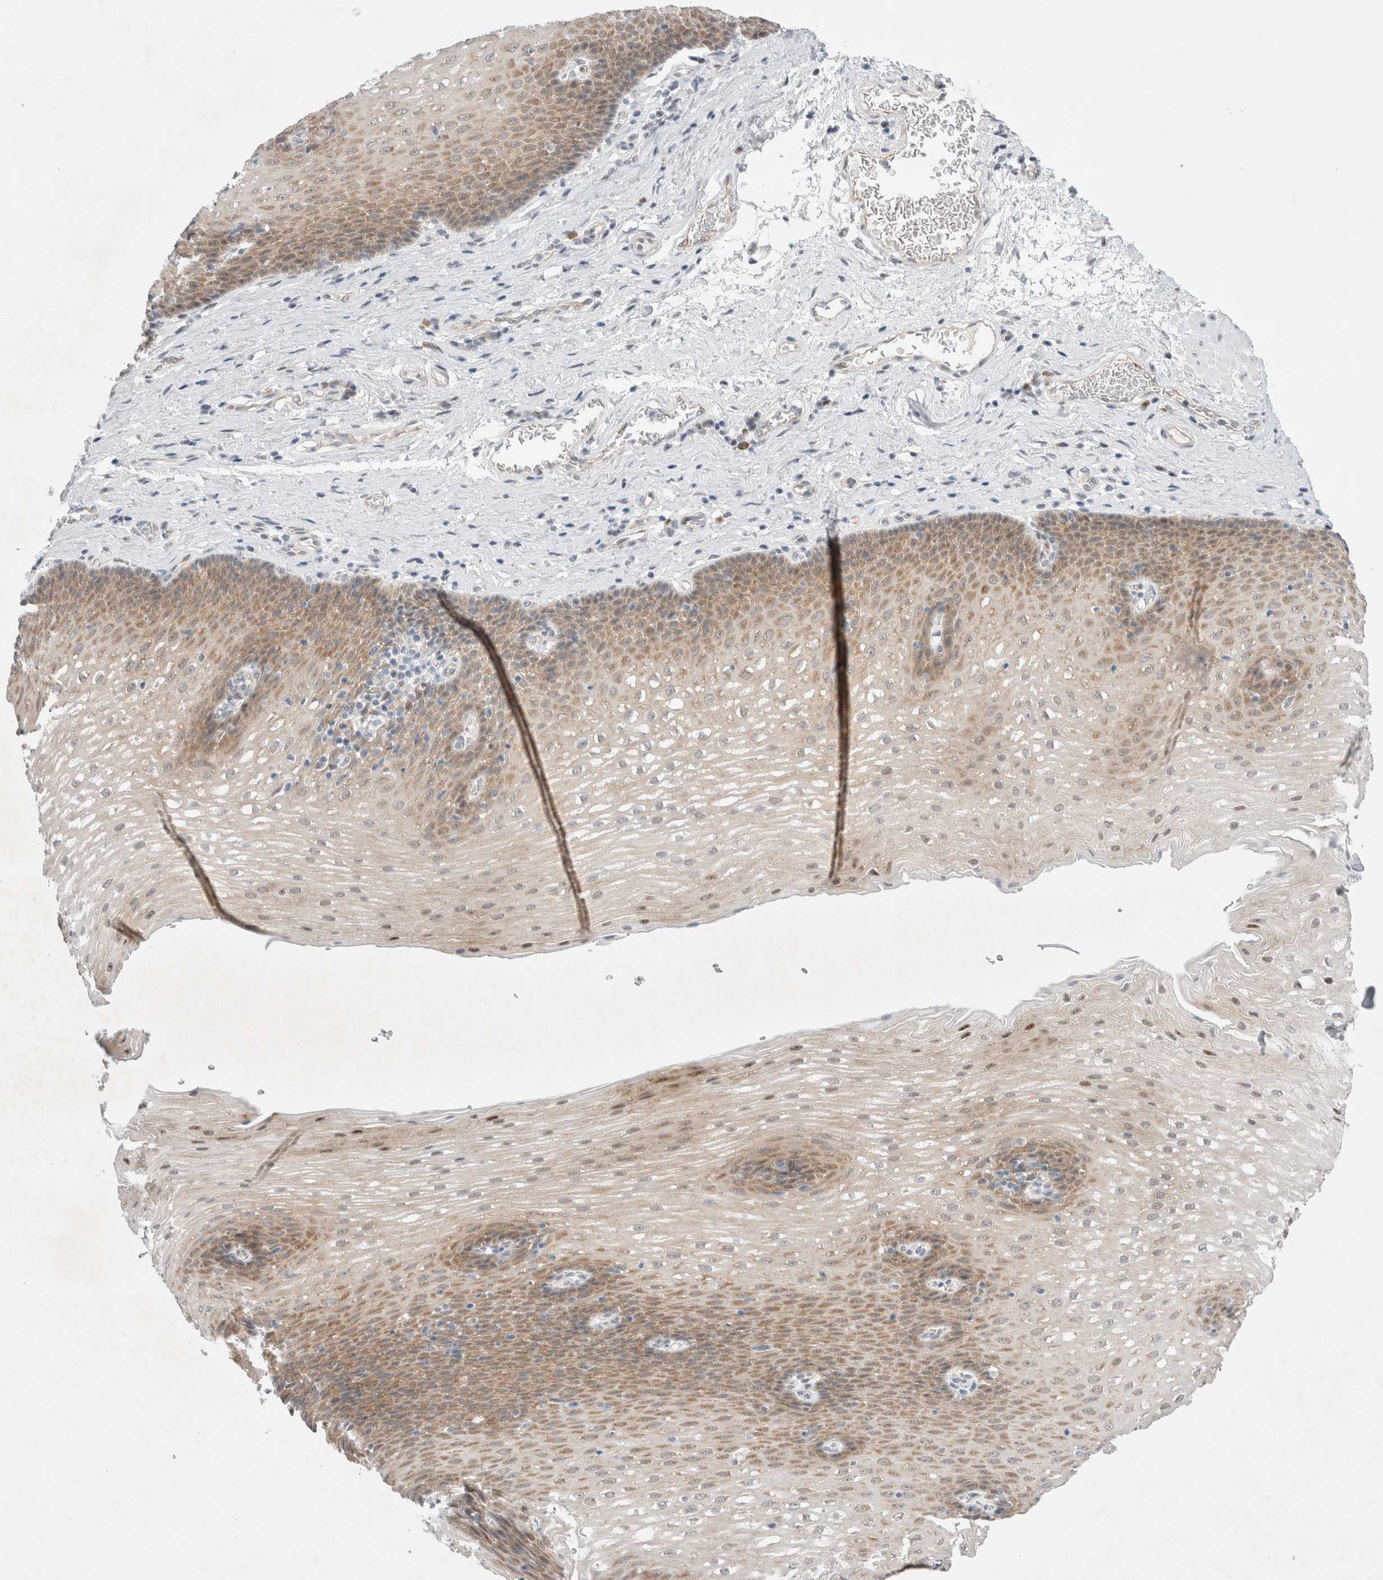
{"staining": {"intensity": "moderate", "quantity": ">75%", "location": "cytoplasmic/membranous,nuclear"}, "tissue": "esophagus", "cell_type": "Squamous epithelial cells", "image_type": "normal", "snomed": [{"axis": "morphology", "description": "Normal tissue, NOS"}, {"axis": "topography", "description": "Esophagus"}], "caption": "Immunohistochemistry (IHC) staining of normal esophagus, which displays medium levels of moderate cytoplasmic/membranous,nuclear expression in approximately >75% of squamous epithelial cells indicating moderate cytoplasmic/membranous,nuclear protein positivity. The staining was performed using DAB (3,3'-diaminobenzidine) (brown) for protein detection and nuclei were counterstained in hematoxylin (blue).", "gene": "WIPF2", "patient": {"sex": "male", "age": 48}}